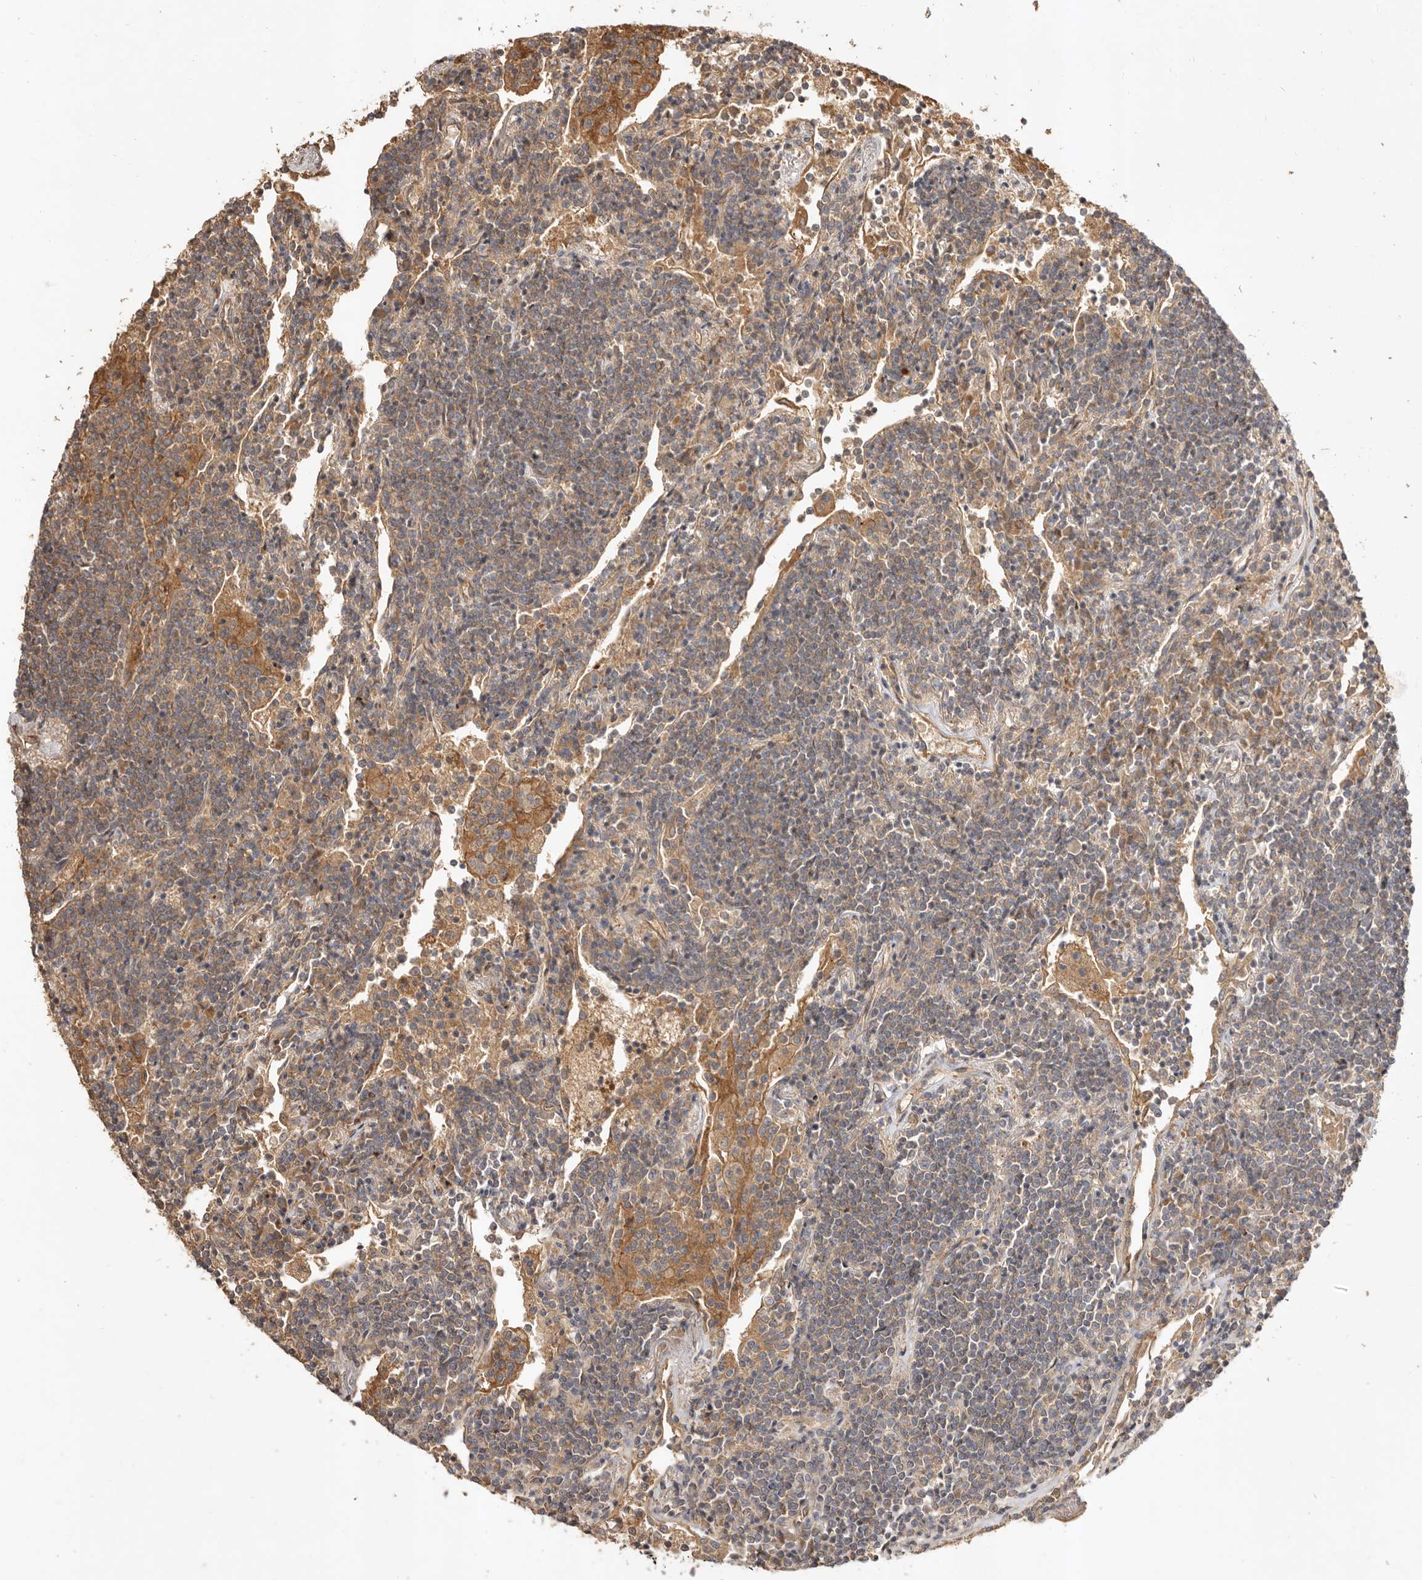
{"staining": {"intensity": "weak", "quantity": ">75%", "location": "cytoplasmic/membranous"}, "tissue": "lymphoma", "cell_type": "Tumor cells", "image_type": "cancer", "snomed": [{"axis": "morphology", "description": "Malignant lymphoma, non-Hodgkin's type, Low grade"}, {"axis": "topography", "description": "Lung"}], "caption": "This is a histology image of immunohistochemistry staining of lymphoma, which shows weak staining in the cytoplasmic/membranous of tumor cells.", "gene": "ADAMTS9", "patient": {"sex": "female", "age": 71}}